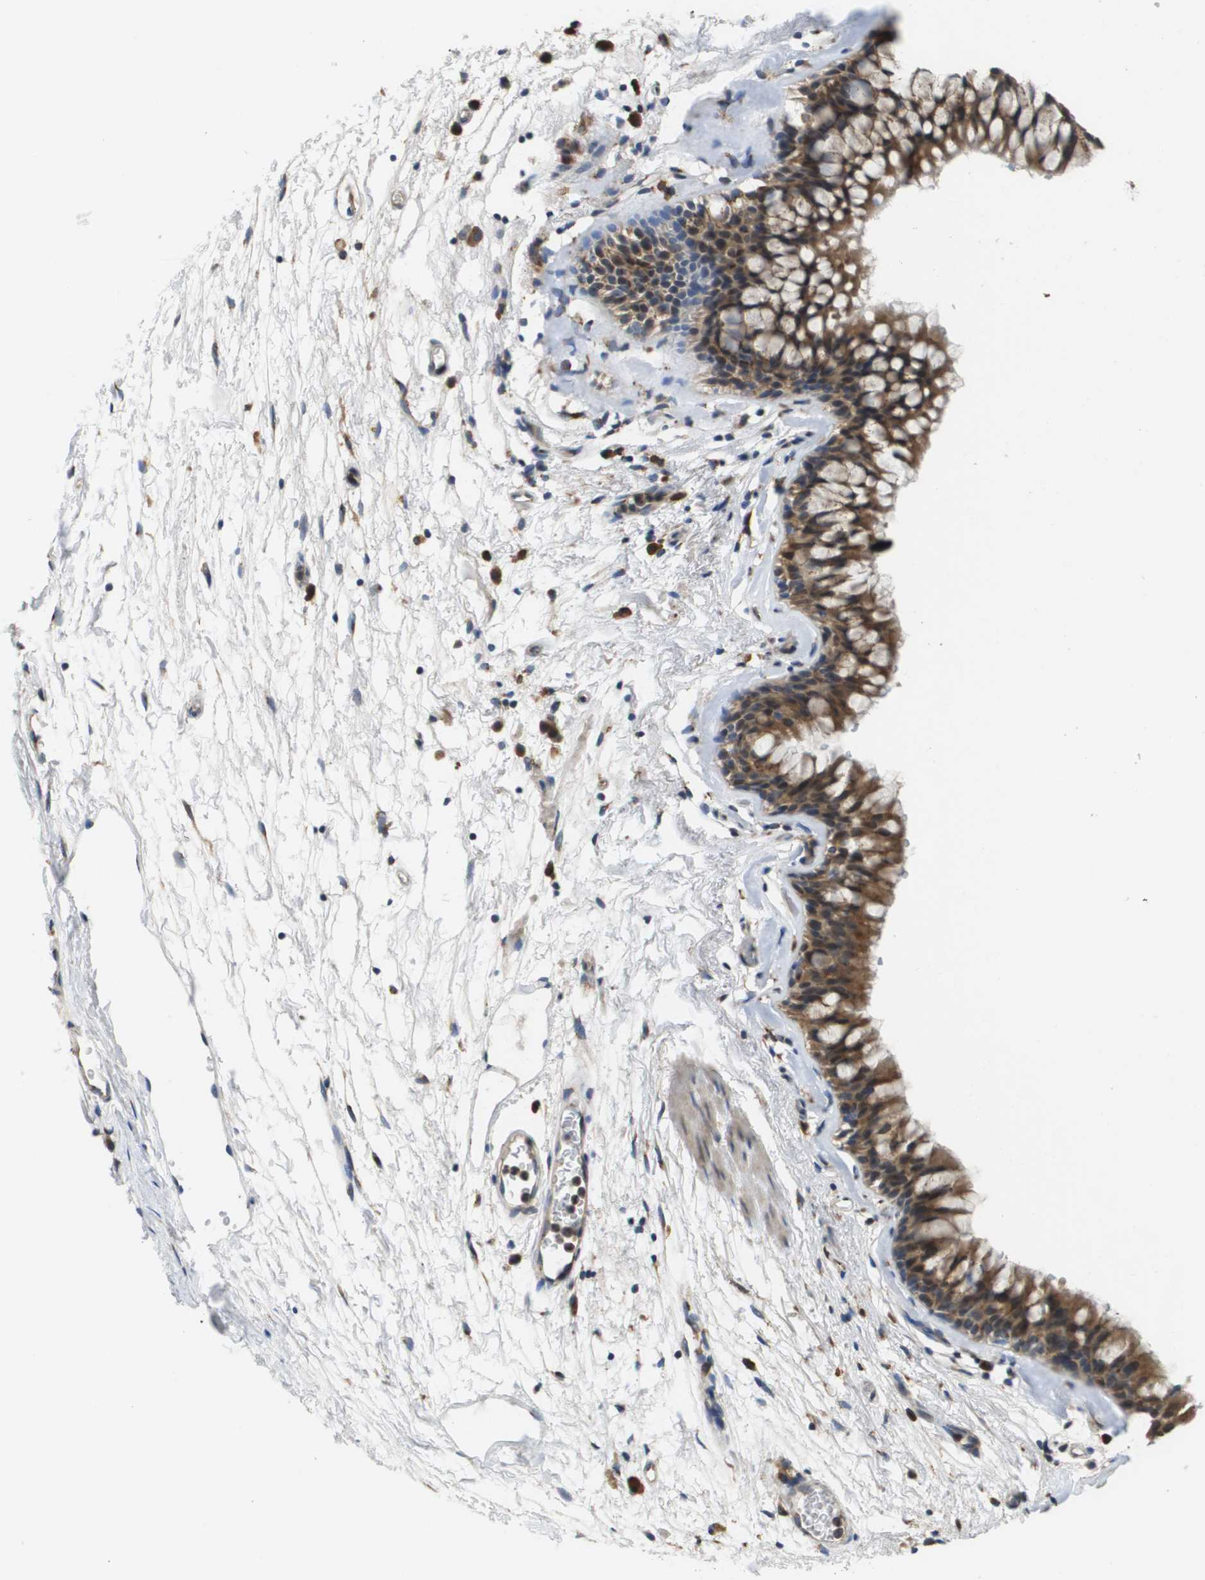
{"staining": {"intensity": "moderate", "quantity": ">75%", "location": "cytoplasmic/membranous"}, "tissue": "bronchus", "cell_type": "Respiratory epithelial cells", "image_type": "normal", "snomed": [{"axis": "morphology", "description": "Normal tissue, NOS"}, {"axis": "topography", "description": "Cartilage tissue"}, {"axis": "topography", "description": "Bronchus"}], "caption": "Respiratory epithelial cells exhibit medium levels of moderate cytoplasmic/membranous expression in approximately >75% of cells in unremarkable bronchus. The protein is stained brown, and the nuclei are stained in blue (DAB (3,3'-diaminobenzidine) IHC with brightfield microscopy, high magnification).", "gene": "PCK1", "patient": {"sex": "female", "age": 53}}